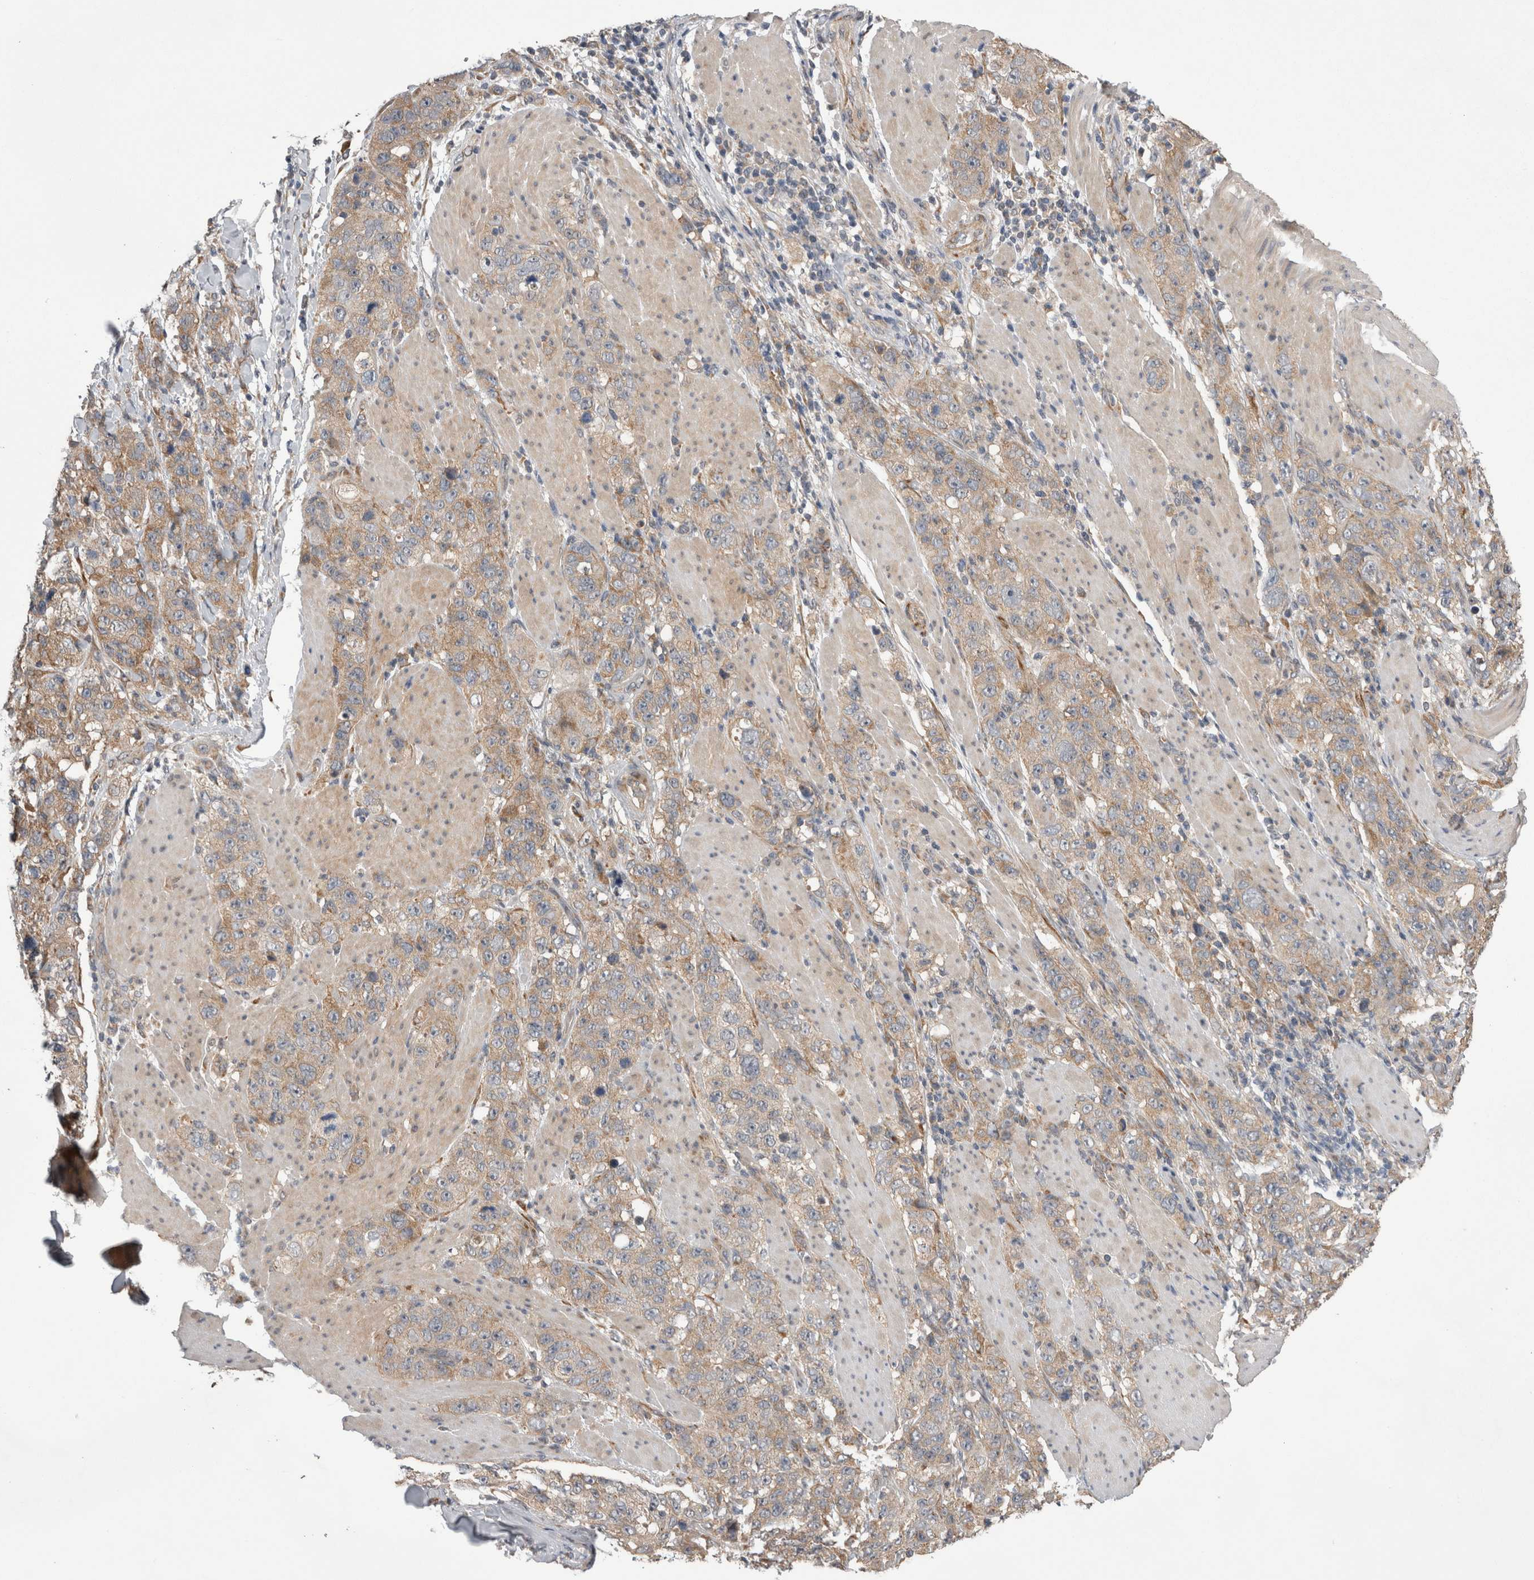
{"staining": {"intensity": "weak", "quantity": ">75%", "location": "cytoplasmic/membranous"}, "tissue": "stomach cancer", "cell_type": "Tumor cells", "image_type": "cancer", "snomed": [{"axis": "morphology", "description": "Adenocarcinoma, NOS"}, {"axis": "topography", "description": "Stomach"}], "caption": "Adenocarcinoma (stomach) tissue exhibits weak cytoplasmic/membranous staining in approximately >75% of tumor cells", "gene": "ARHGAP29", "patient": {"sex": "male", "age": 48}}